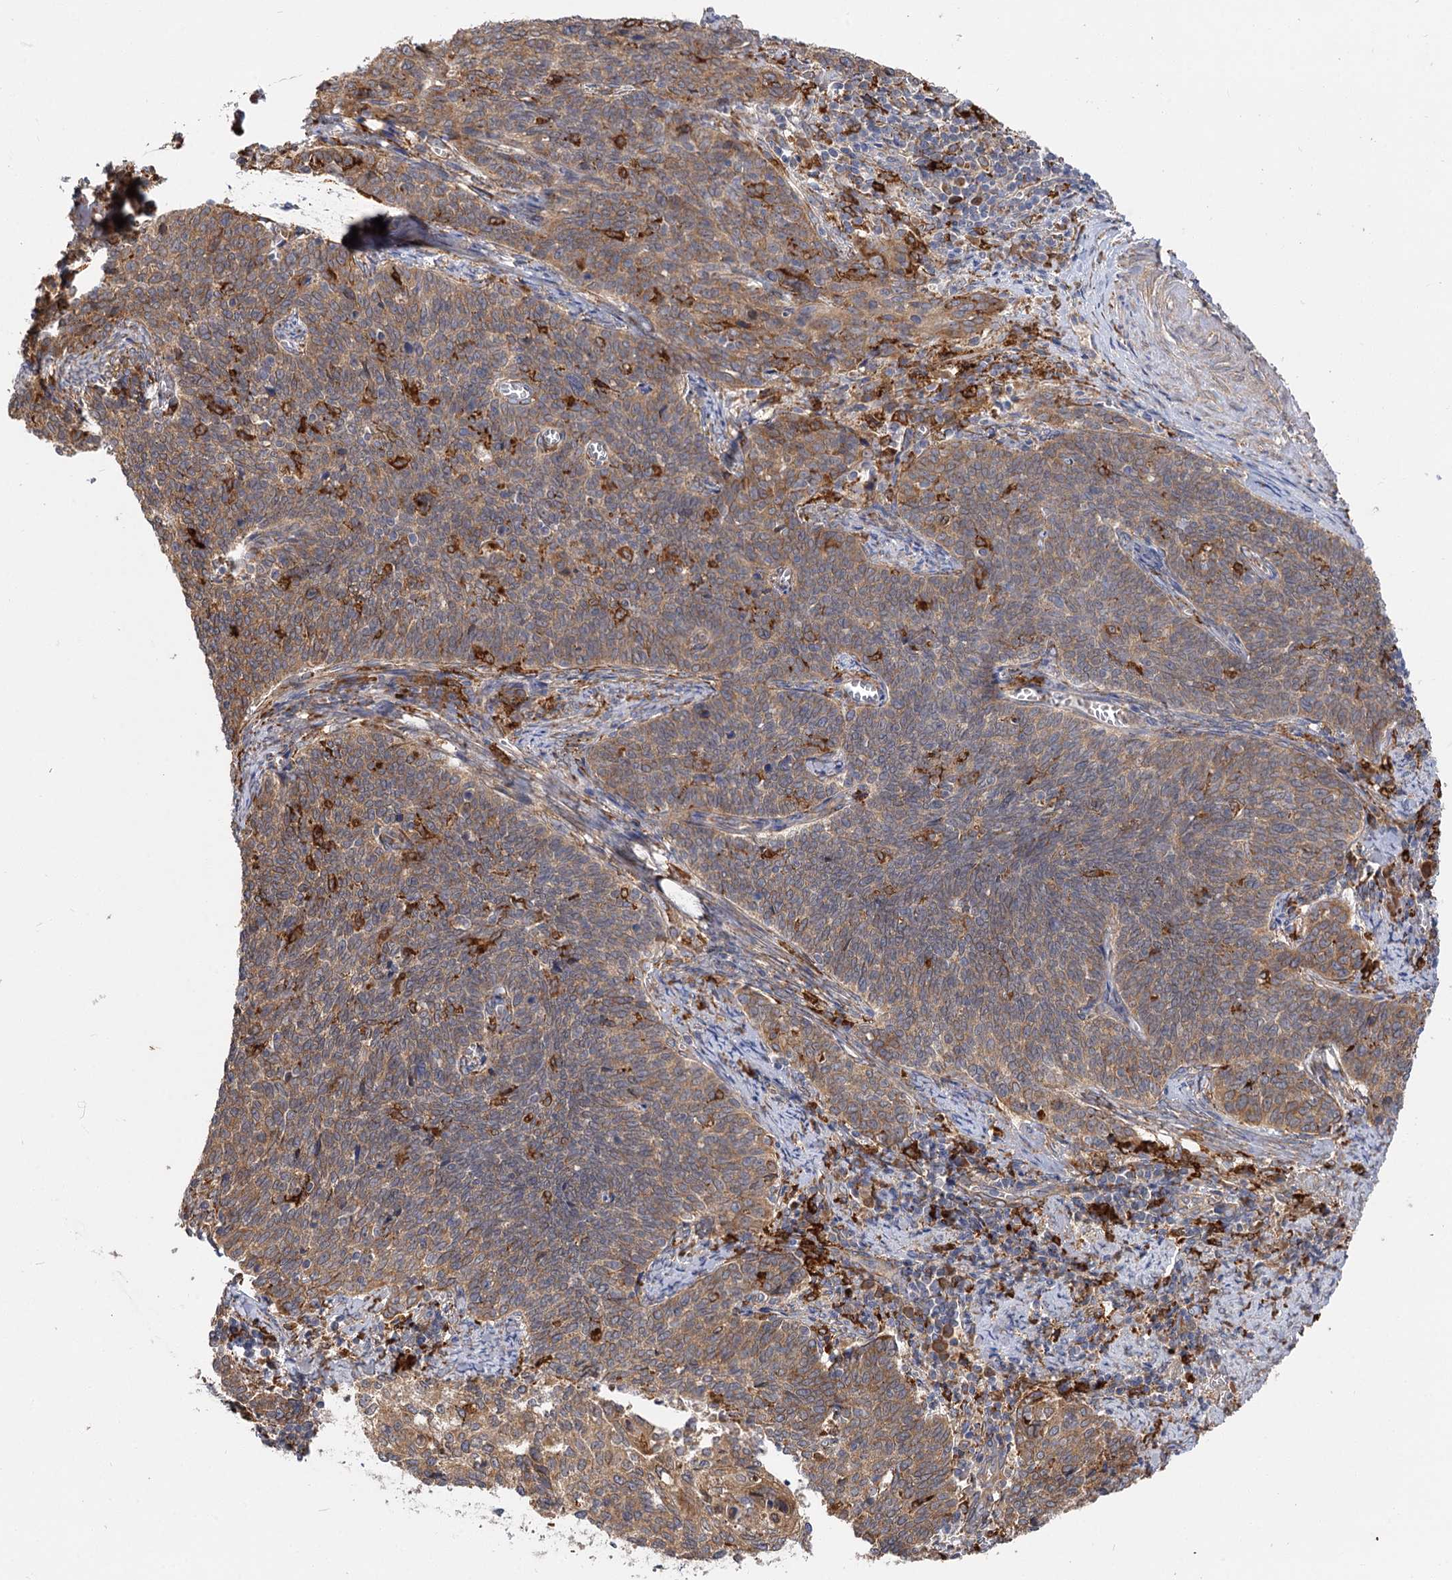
{"staining": {"intensity": "moderate", "quantity": ">75%", "location": "cytoplasmic/membranous"}, "tissue": "cervical cancer", "cell_type": "Tumor cells", "image_type": "cancer", "snomed": [{"axis": "morphology", "description": "Squamous cell carcinoma, NOS"}, {"axis": "topography", "description": "Cervix"}], "caption": "Tumor cells reveal medium levels of moderate cytoplasmic/membranous positivity in approximately >75% of cells in human squamous cell carcinoma (cervical).", "gene": "PPIP5K2", "patient": {"sex": "female", "age": 39}}